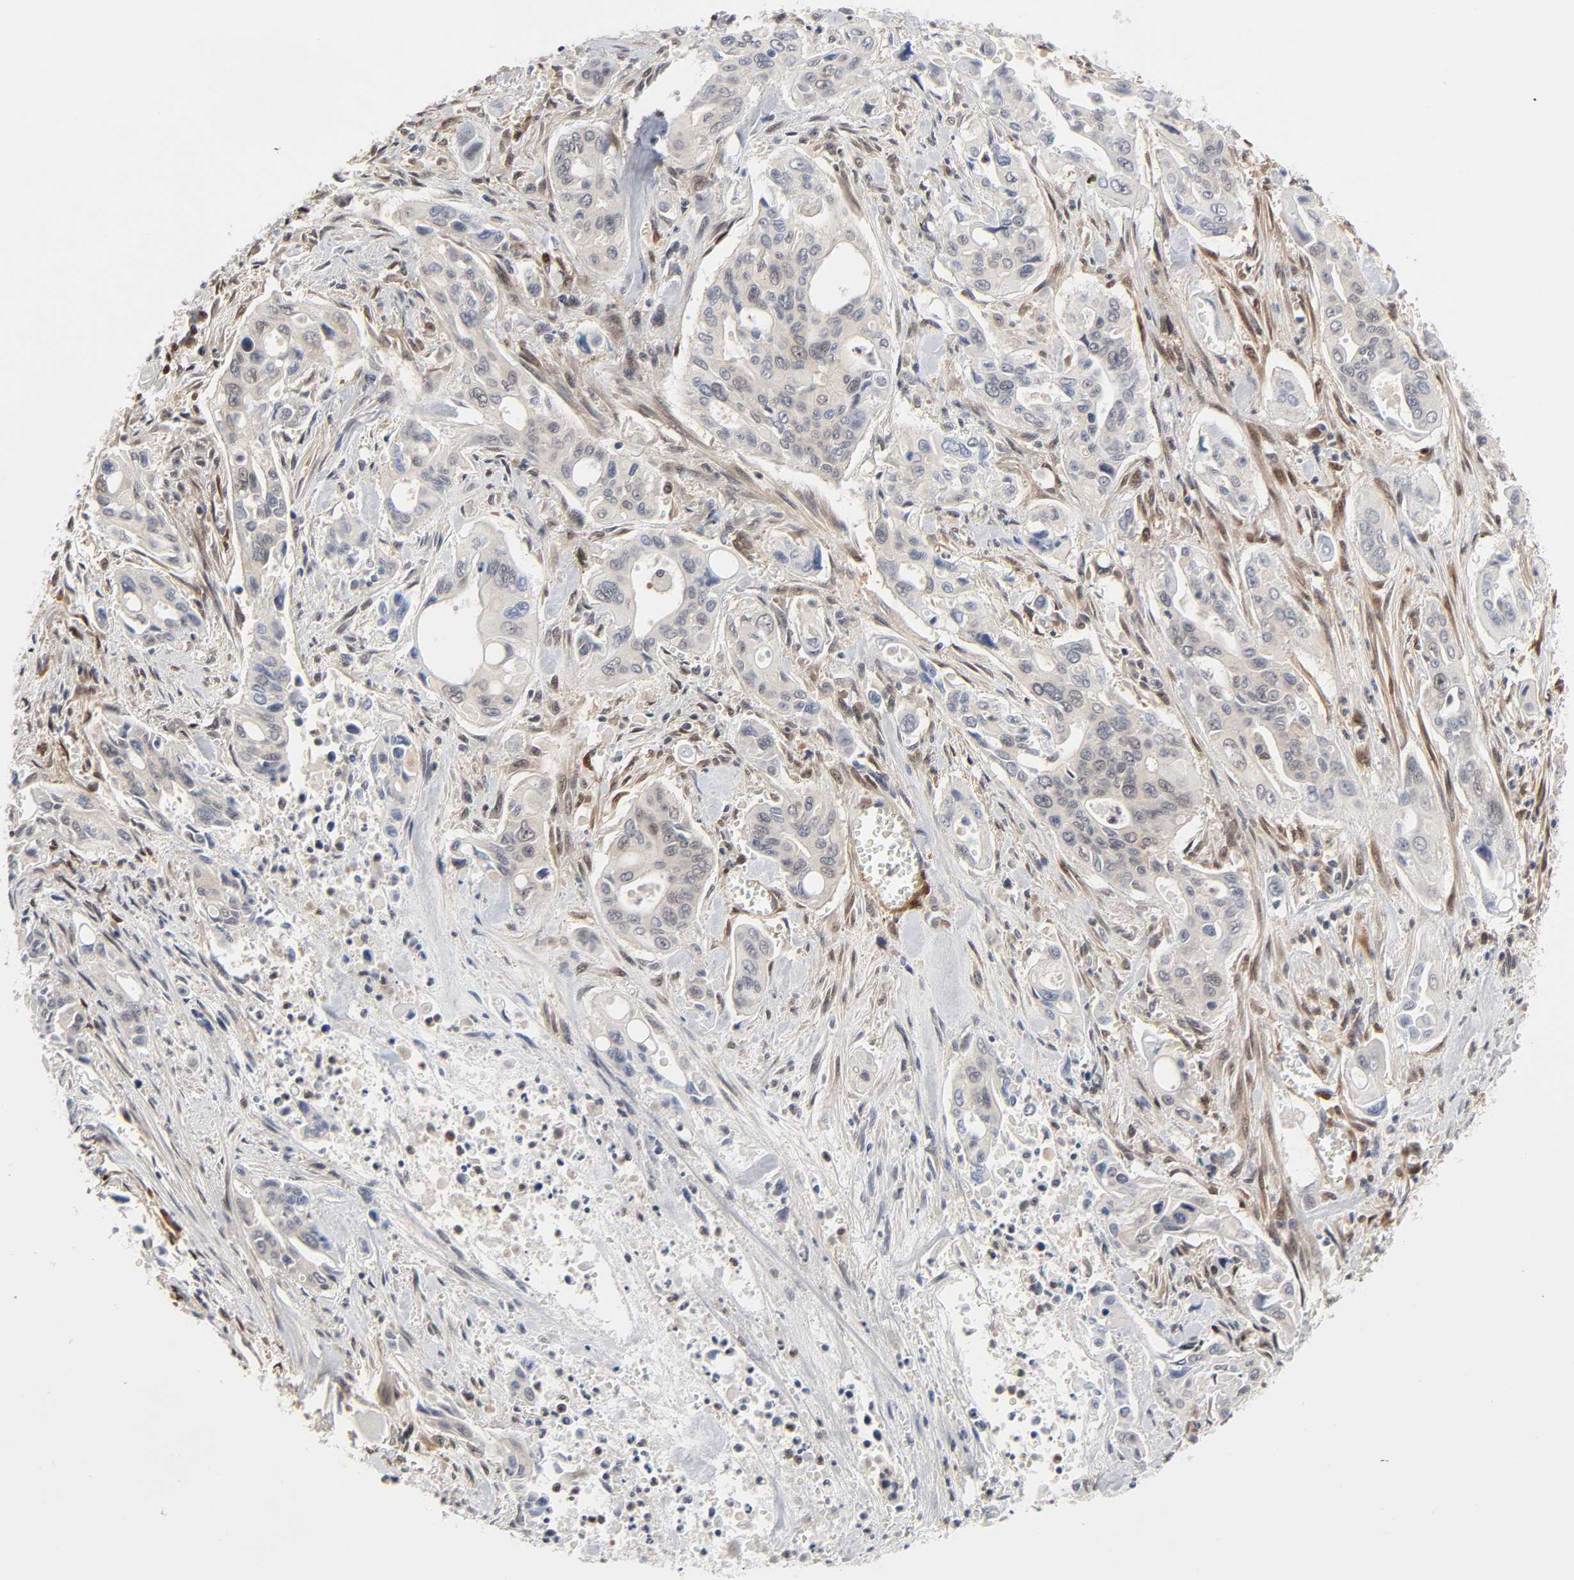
{"staining": {"intensity": "negative", "quantity": "none", "location": "none"}, "tissue": "pancreatic cancer", "cell_type": "Tumor cells", "image_type": "cancer", "snomed": [{"axis": "morphology", "description": "Adenocarcinoma, NOS"}, {"axis": "topography", "description": "Pancreas"}], "caption": "High magnification brightfield microscopy of pancreatic cancer (adenocarcinoma) stained with DAB (brown) and counterstained with hematoxylin (blue): tumor cells show no significant expression.", "gene": "PTEN", "patient": {"sex": "male", "age": 77}}